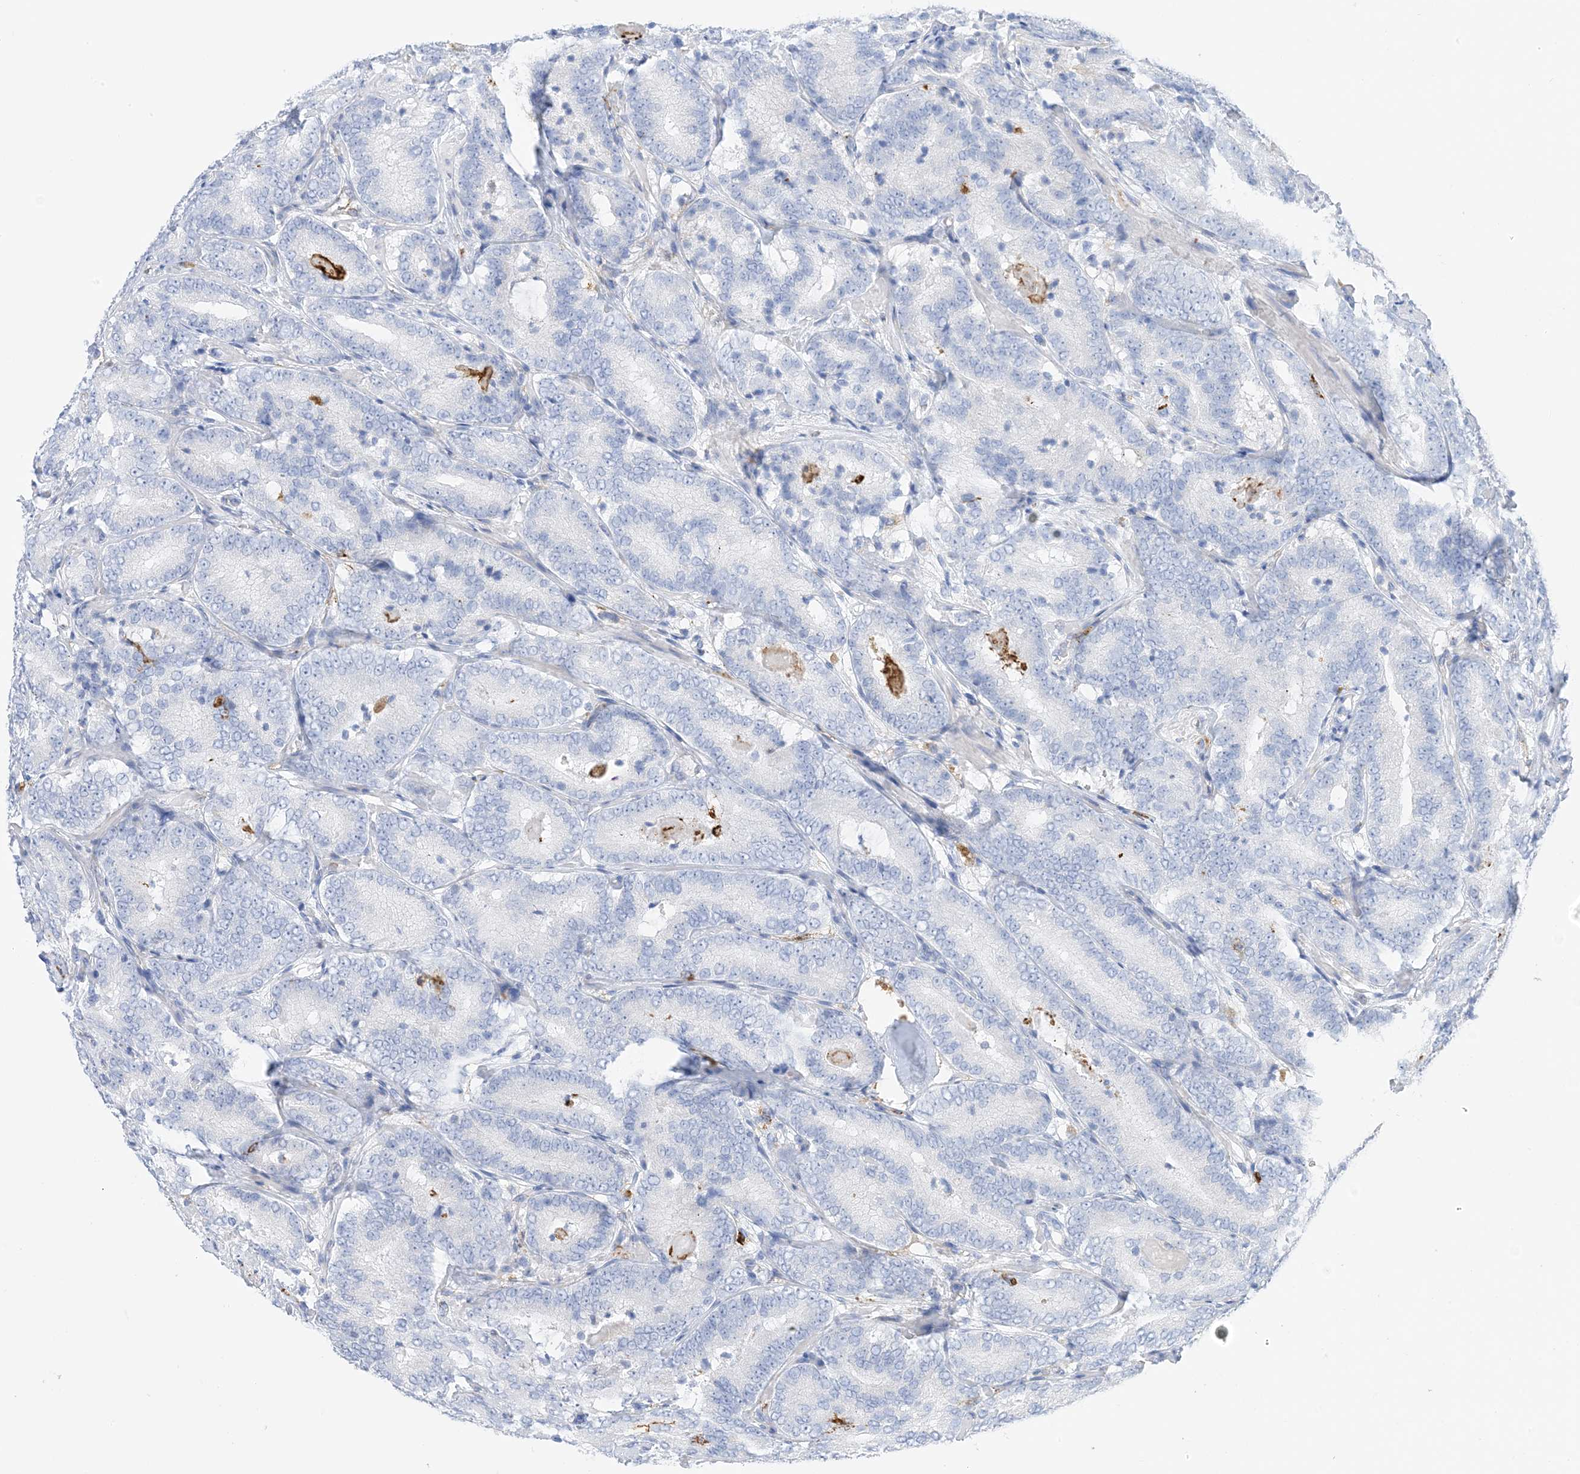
{"staining": {"intensity": "negative", "quantity": "none", "location": "none"}, "tissue": "prostate cancer", "cell_type": "Tumor cells", "image_type": "cancer", "snomed": [{"axis": "morphology", "description": "Adenocarcinoma, High grade"}, {"axis": "topography", "description": "Prostate"}], "caption": "A photomicrograph of prostate high-grade adenocarcinoma stained for a protein demonstrates no brown staining in tumor cells. (DAB immunohistochemistry (IHC), high magnification).", "gene": "DPH3", "patient": {"sex": "male", "age": 57}}